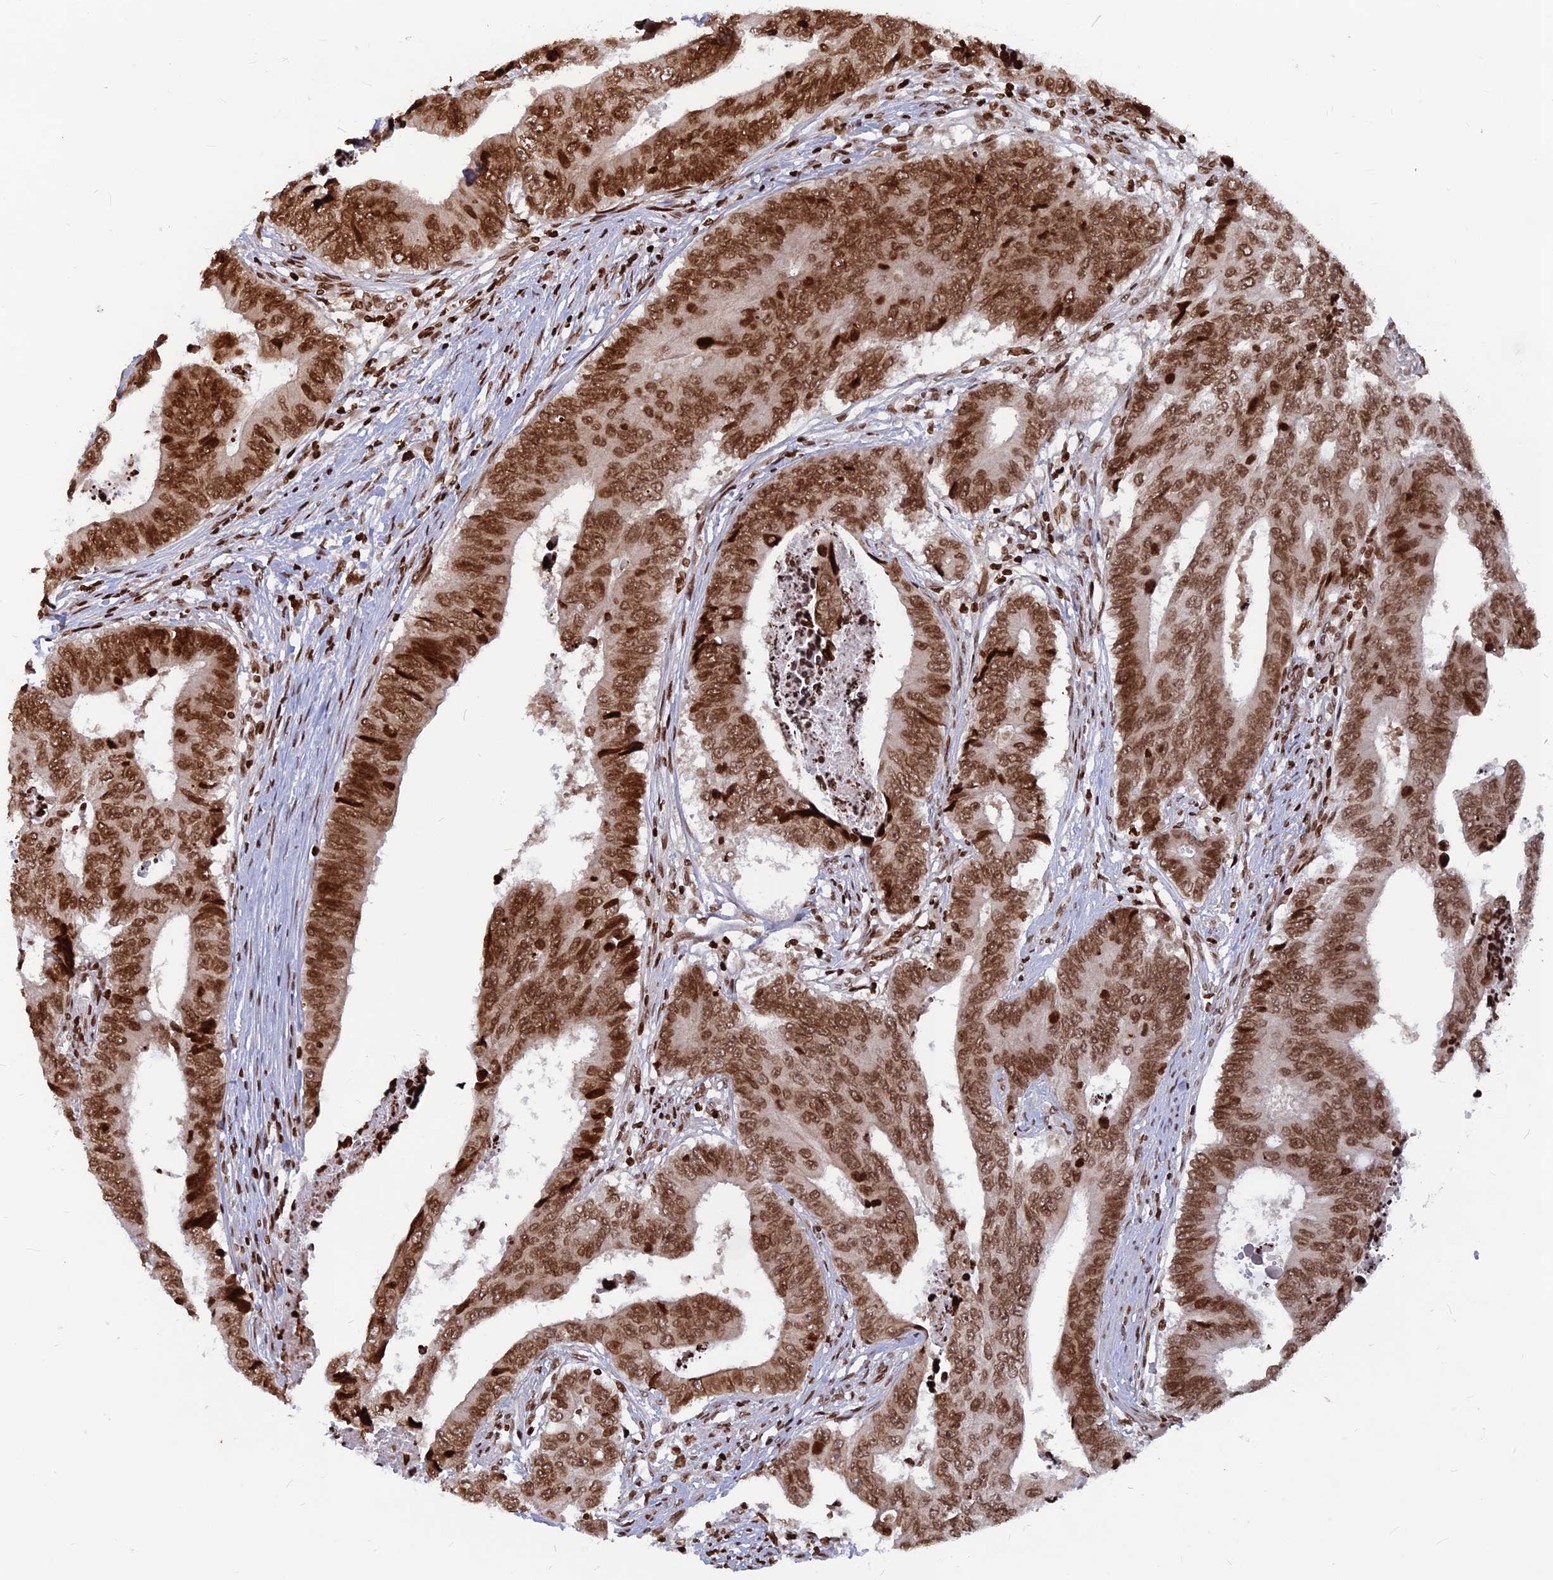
{"staining": {"intensity": "strong", "quantity": ">75%", "location": "nuclear"}, "tissue": "colorectal cancer", "cell_type": "Tumor cells", "image_type": "cancer", "snomed": [{"axis": "morphology", "description": "Adenocarcinoma, NOS"}, {"axis": "topography", "description": "Rectum"}], "caption": "Protein staining reveals strong nuclear positivity in approximately >75% of tumor cells in adenocarcinoma (colorectal).", "gene": "TET2", "patient": {"sex": "male", "age": 84}}